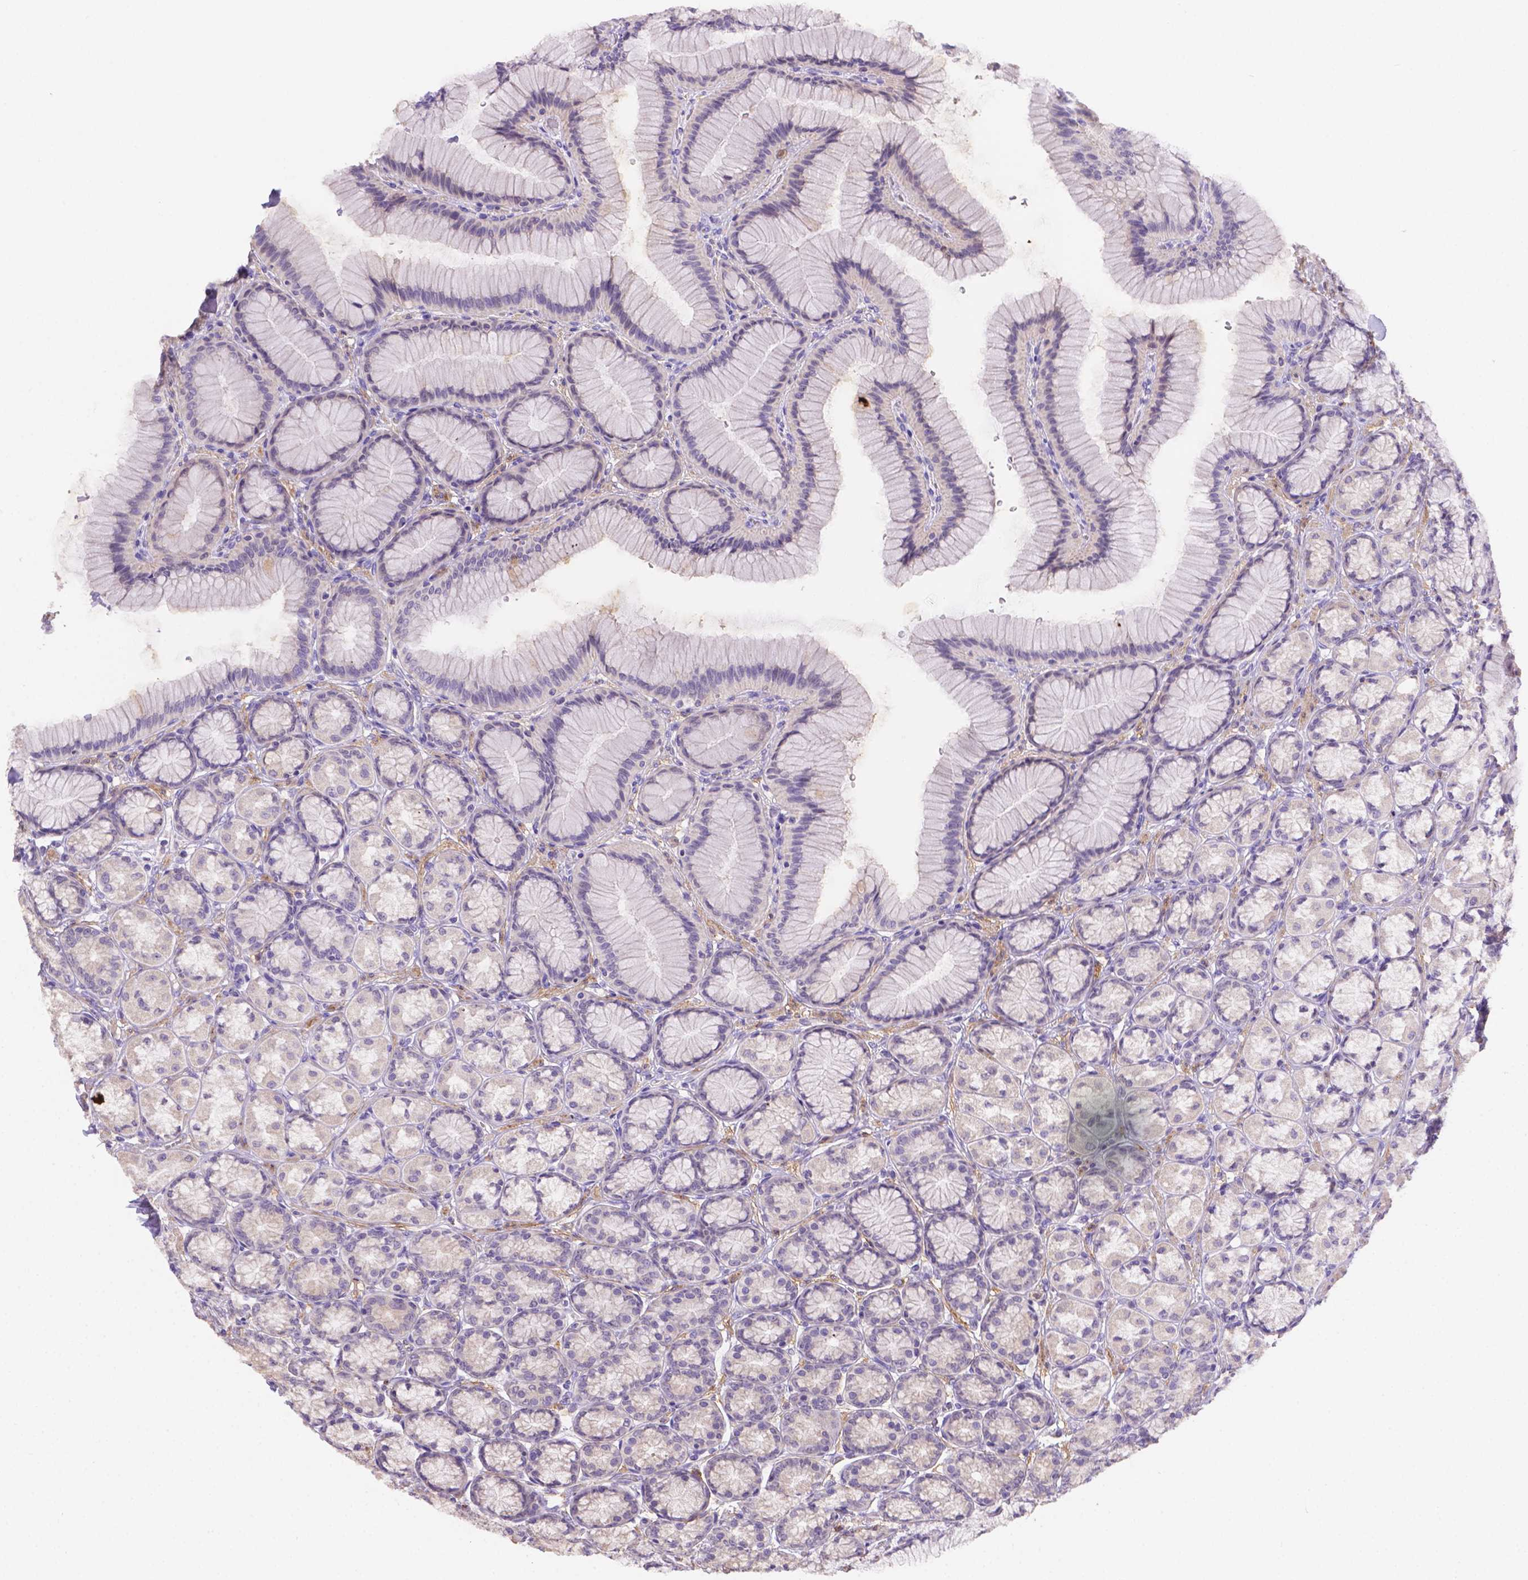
{"staining": {"intensity": "negative", "quantity": "none", "location": "none"}, "tissue": "stomach", "cell_type": "Glandular cells", "image_type": "normal", "snomed": [{"axis": "morphology", "description": "Normal tissue, NOS"}, {"axis": "morphology", "description": "Adenocarcinoma, NOS"}, {"axis": "morphology", "description": "Adenocarcinoma, High grade"}, {"axis": "topography", "description": "Stomach, upper"}, {"axis": "topography", "description": "Stomach"}], "caption": "This is an immunohistochemistry (IHC) image of unremarkable stomach. There is no expression in glandular cells.", "gene": "NXPE2", "patient": {"sex": "female", "age": 65}}